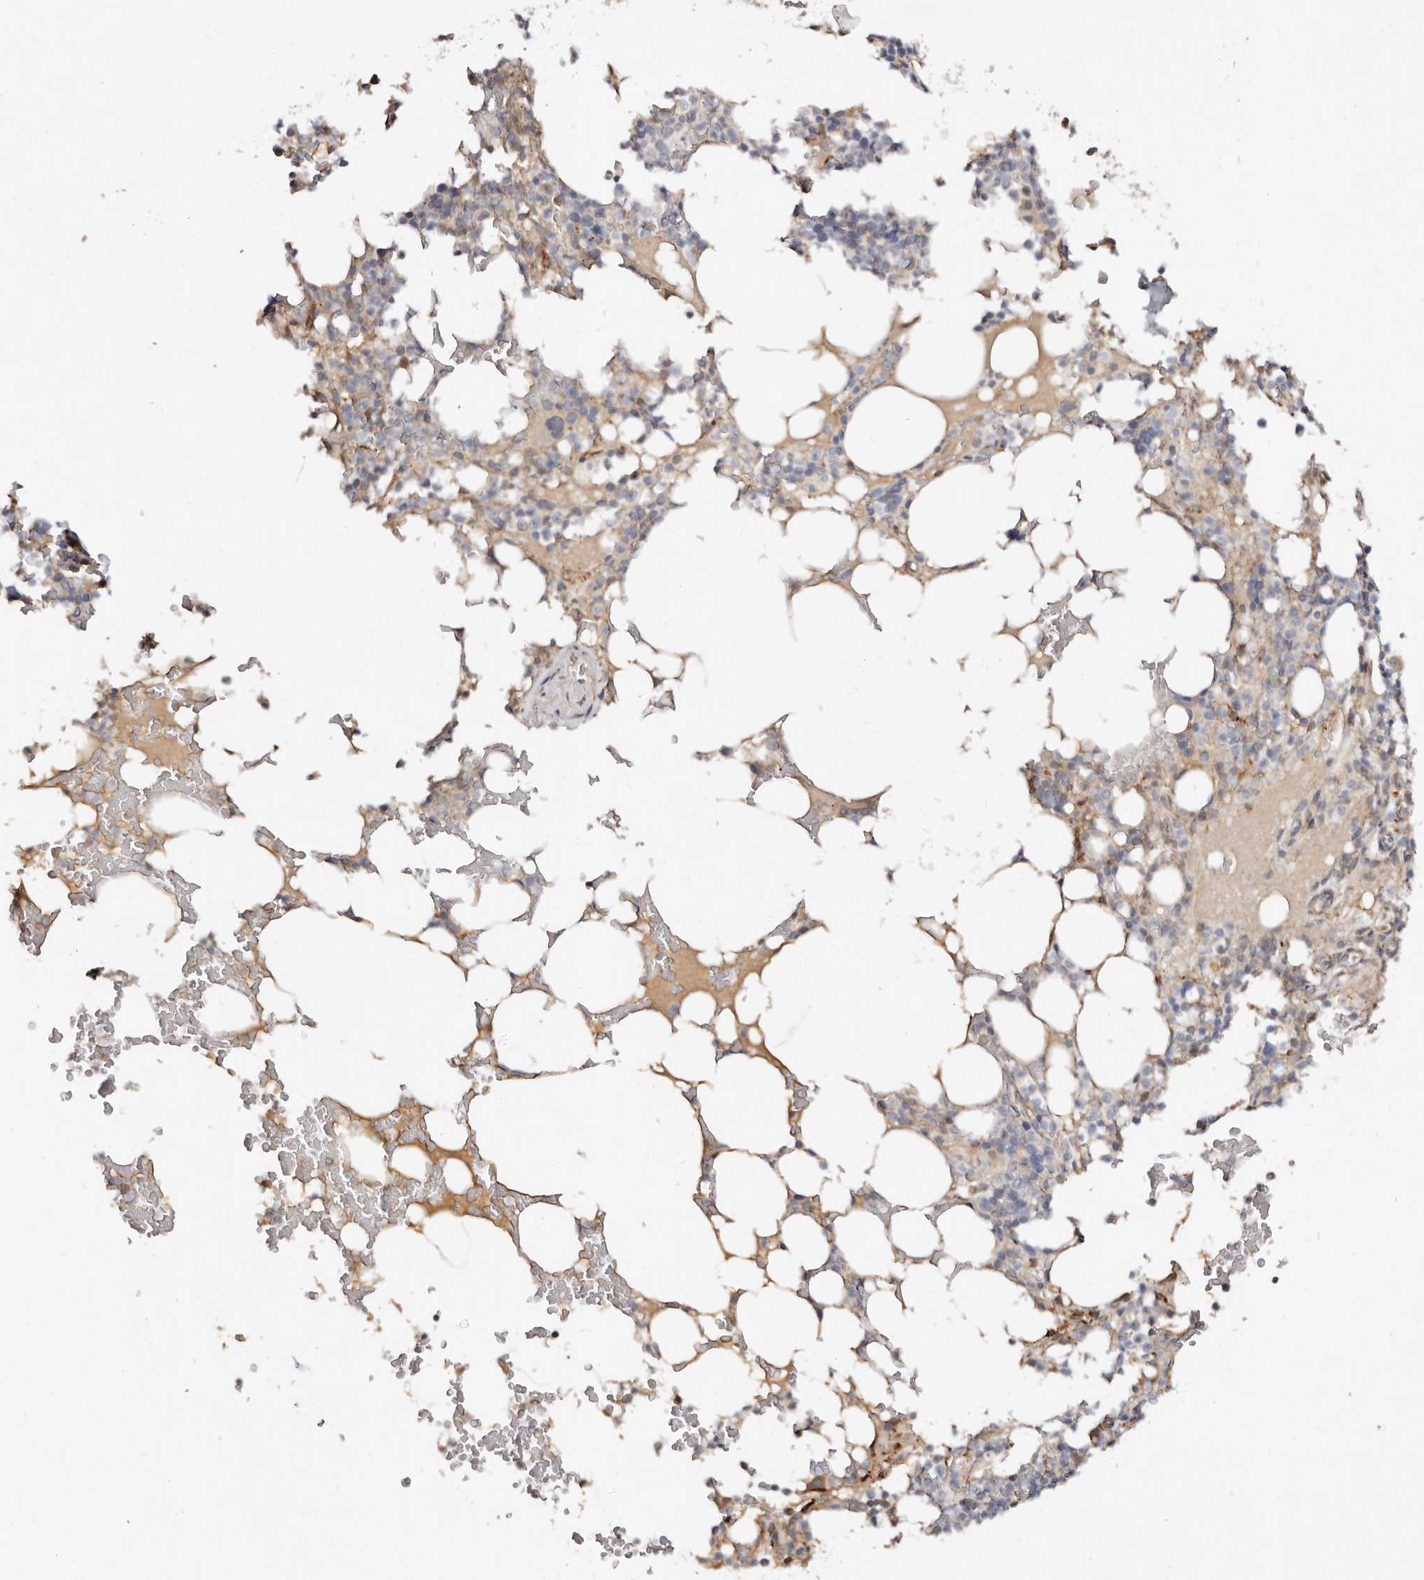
{"staining": {"intensity": "negative", "quantity": "none", "location": "none"}, "tissue": "bone marrow", "cell_type": "Hematopoietic cells", "image_type": "normal", "snomed": [{"axis": "morphology", "description": "Normal tissue, NOS"}, {"axis": "topography", "description": "Bone marrow"}], "caption": "Protein analysis of unremarkable bone marrow demonstrates no significant staining in hematopoietic cells.", "gene": "SERPINH1", "patient": {"sex": "male", "age": 58}}